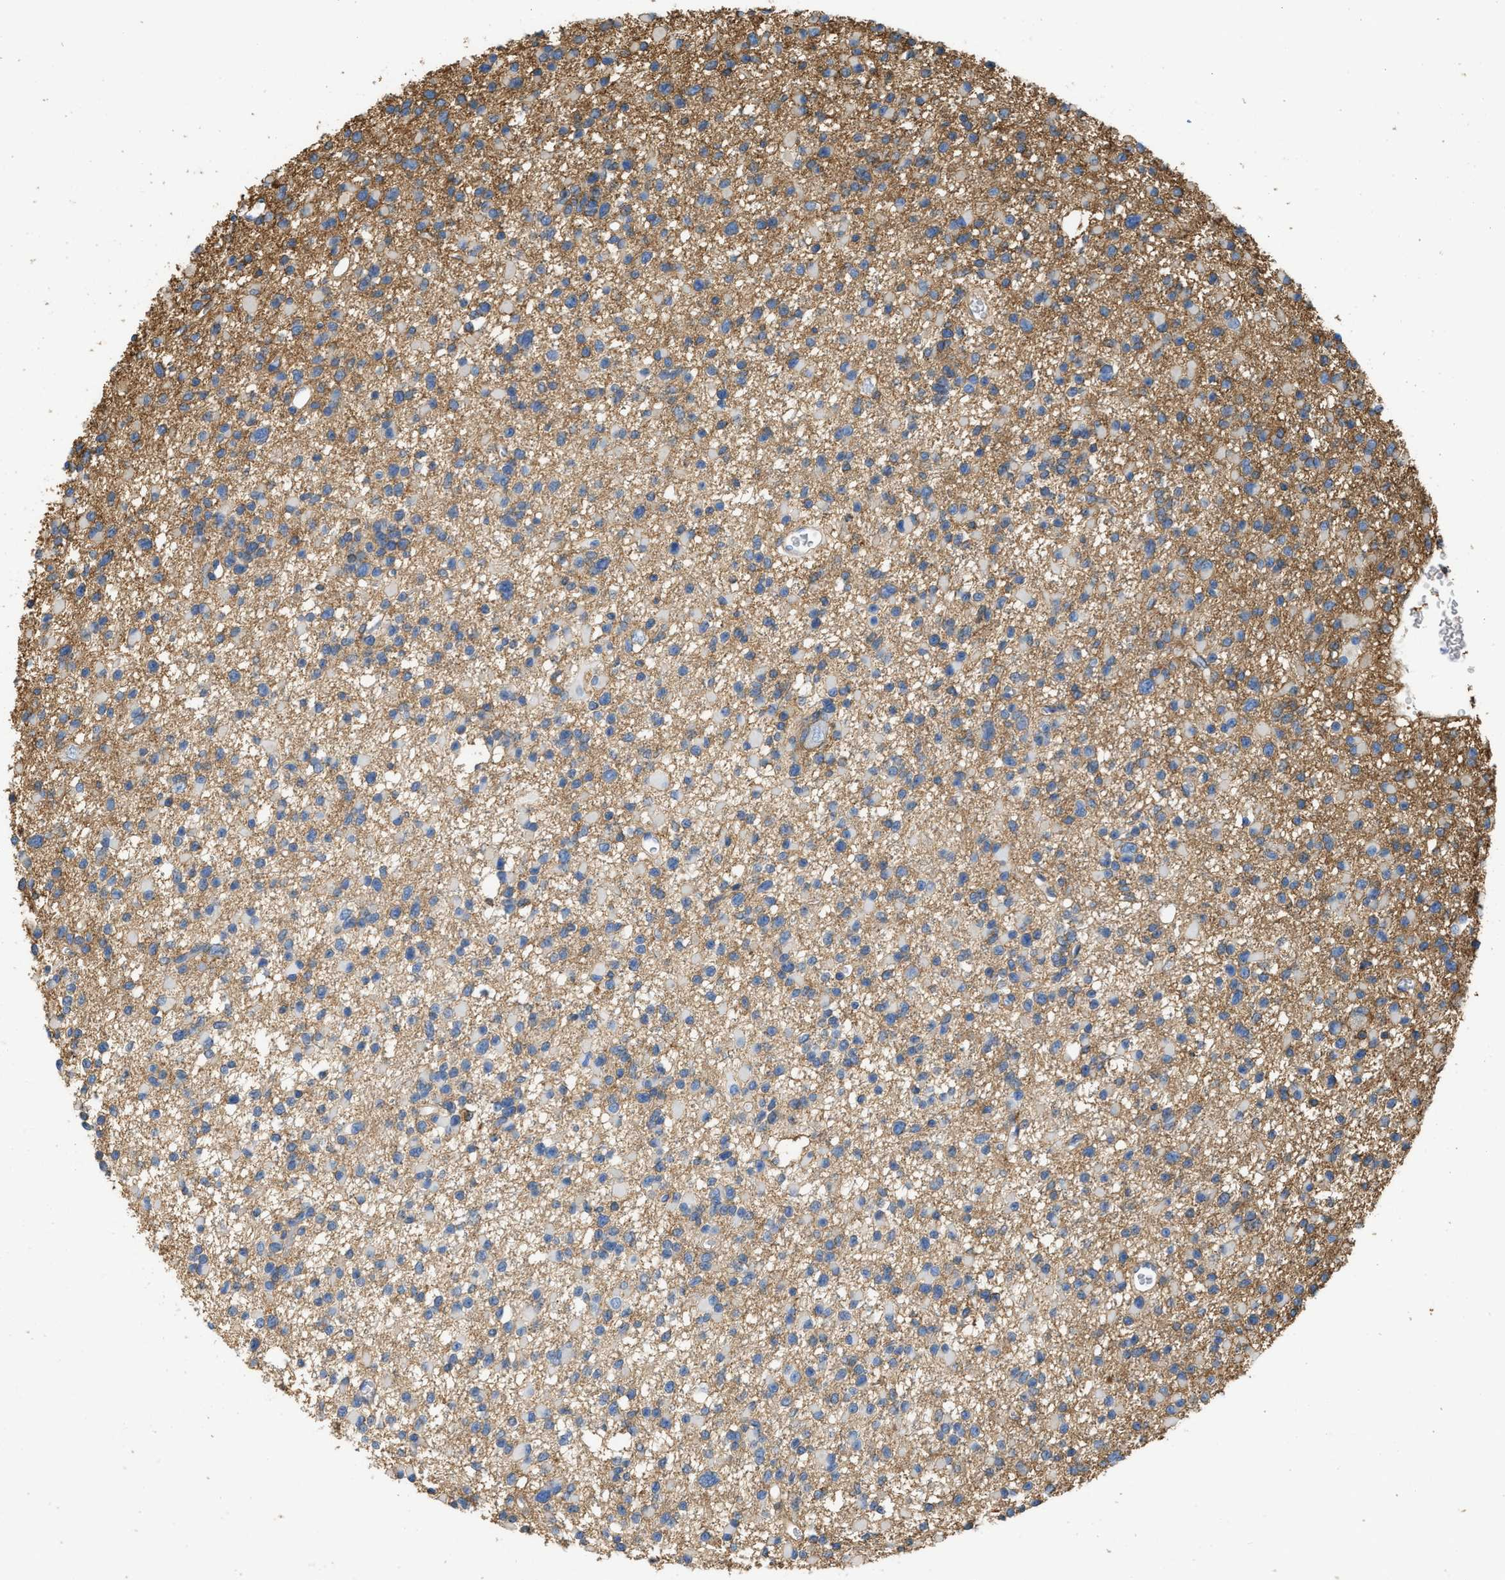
{"staining": {"intensity": "moderate", "quantity": "<25%", "location": "cytoplasmic/membranous"}, "tissue": "glioma", "cell_type": "Tumor cells", "image_type": "cancer", "snomed": [{"axis": "morphology", "description": "Glioma, malignant, Low grade"}, {"axis": "topography", "description": "Brain"}], "caption": "The image displays immunohistochemical staining of glioma. There is moderate cytoplasmic/membranous expression is seen in approximately <25% of tumor cells.", "gene": "GNB4", "patient": {"sex": "female", "age": 22}}